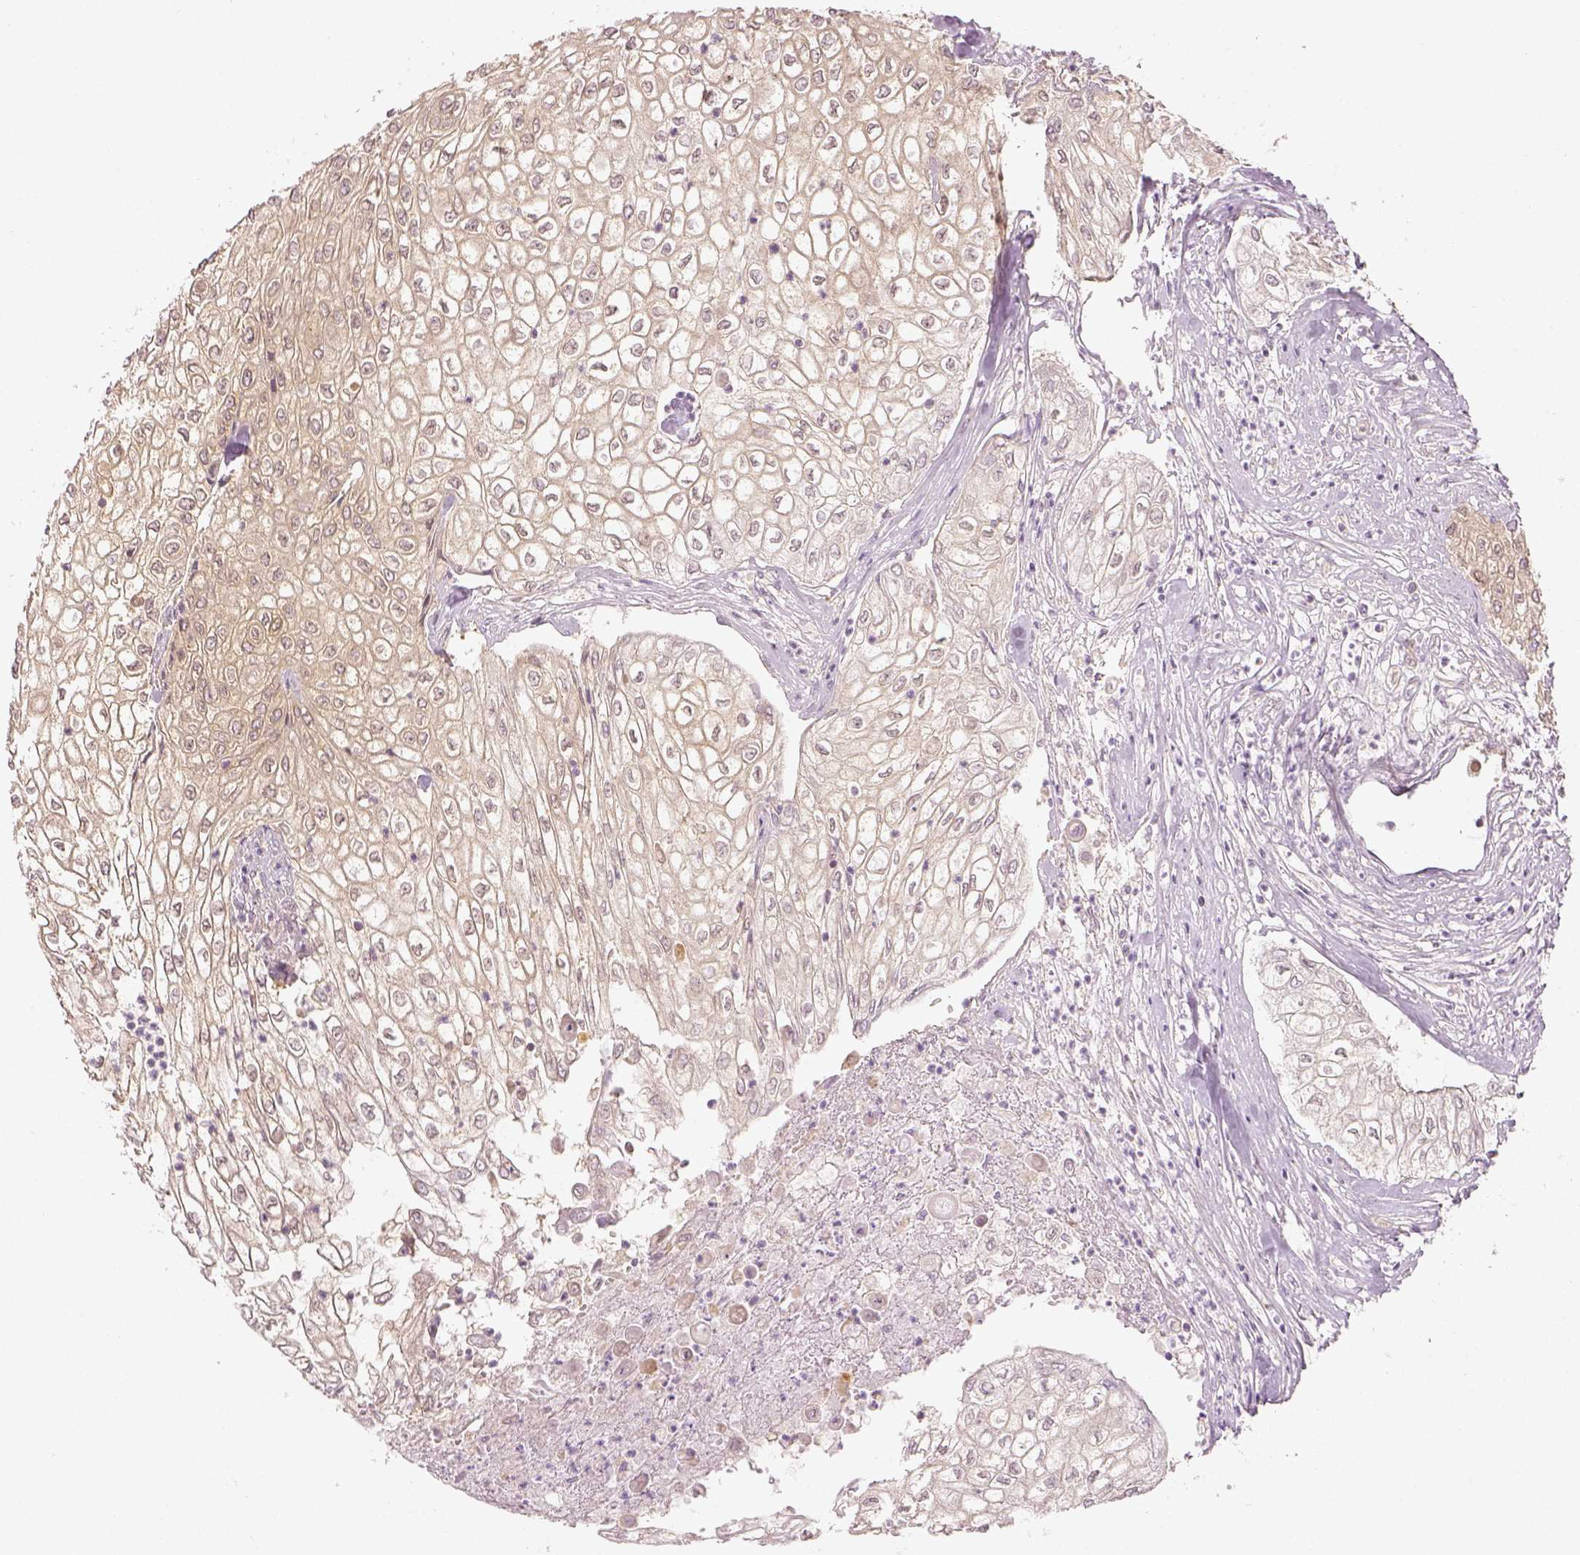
{"staining": {"intensity": "weak", "quantity": ">75%", "location": "cytoplasmic/membranous"}, "tissue": "urothelial cancer", "cell_type": "Tumor cells", "image_type": "cancer", "snomed": [{"axis": "morphology", "description": "Urothelial carcinoma, High grade"}, {"axis": "topography", "description": "Urinary bladder"}], "caption": "This micrograph reveals IHC staining of human urothelial cancer, with low weak cytoplasmic/membranous expression in approximately >75% of tumor cells.", "gene": "PAIP1", "patient": {"sex": "male", "age": 62}}